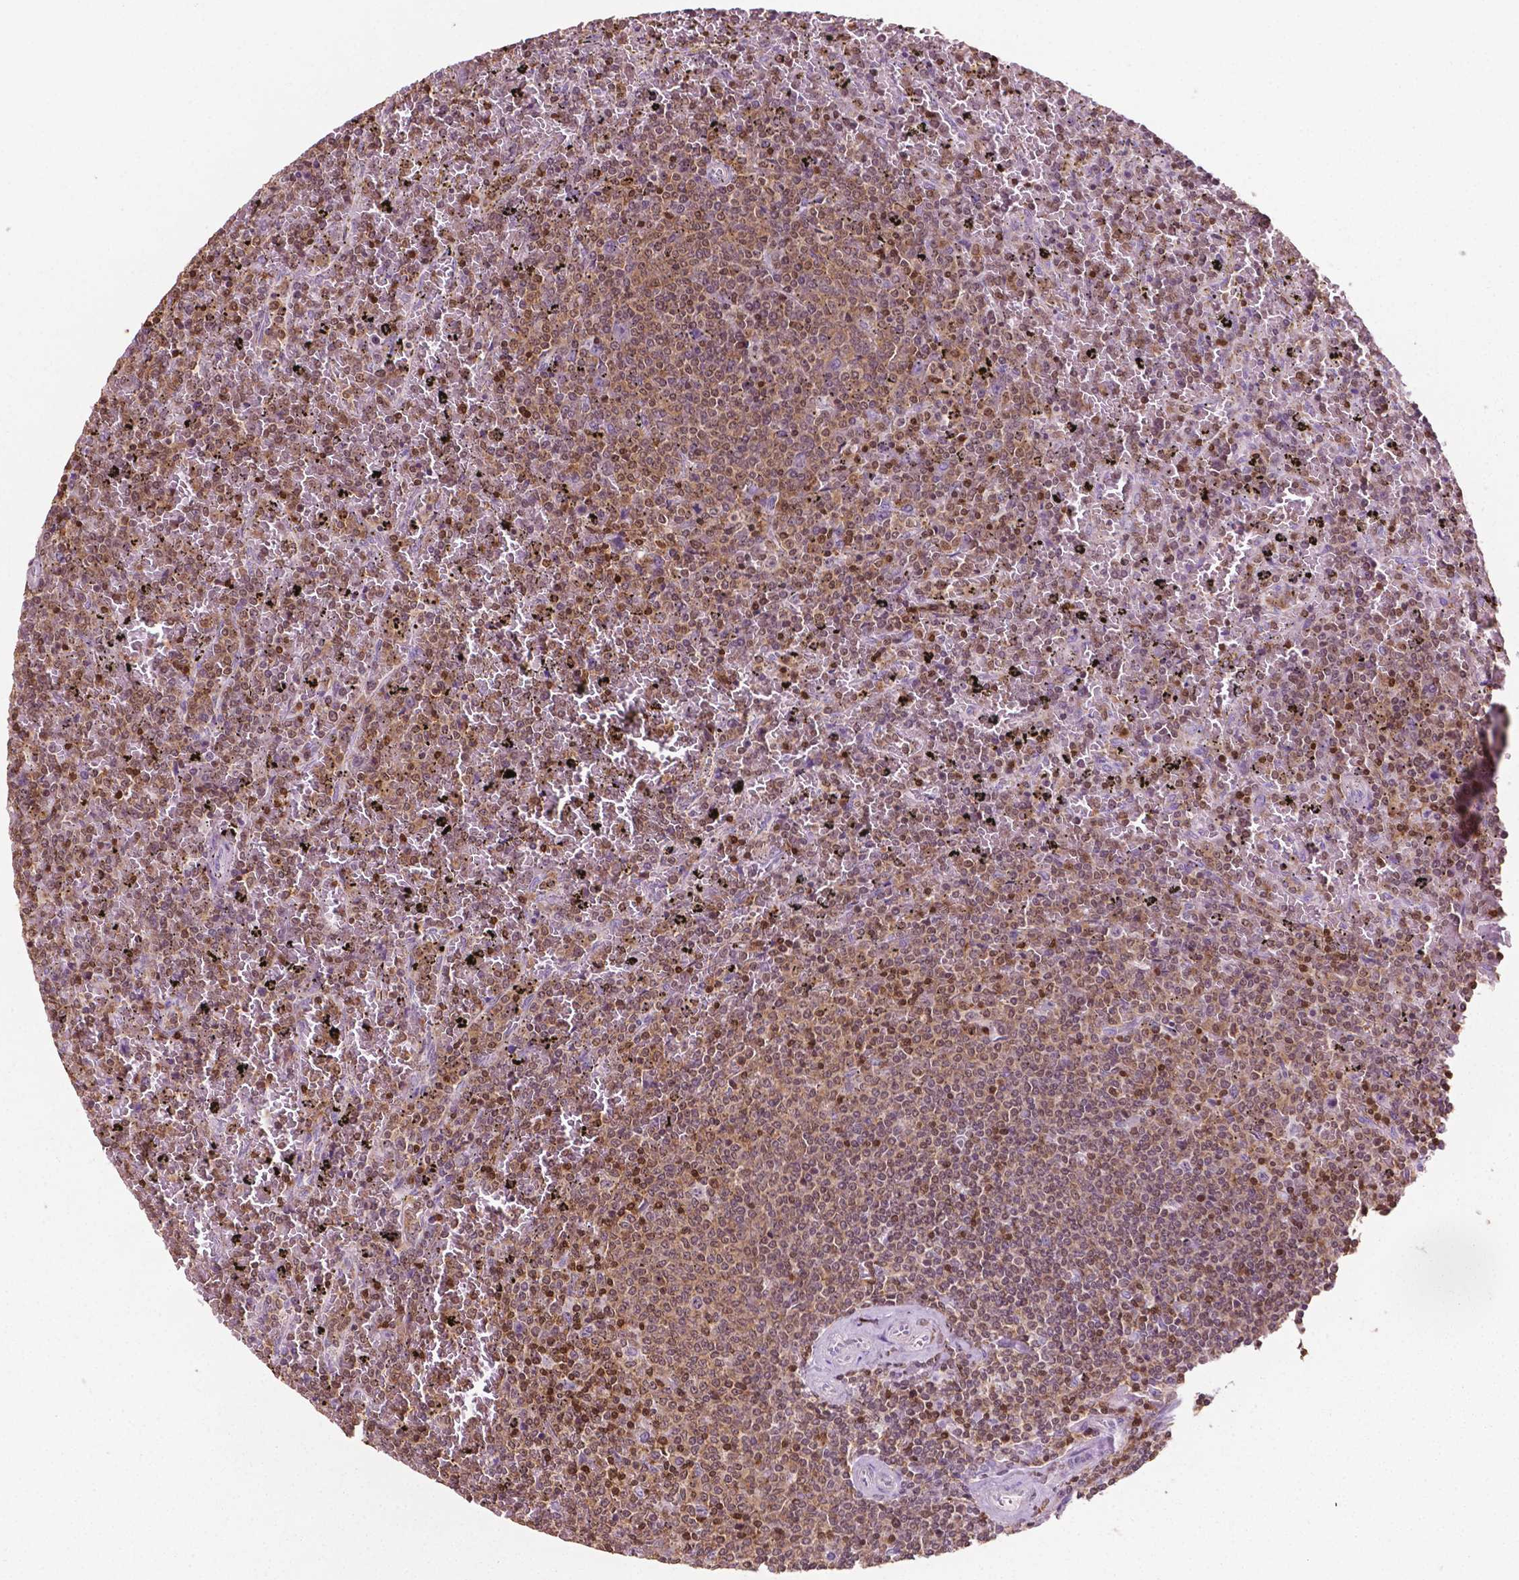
{"staining": {"intensity": "moderate", "quantity": ">75%", "location": "cytoplasmic/membranous,nuclear"}, "tissue": "lymphoma", "cell_type": "Tumor cells", "image_type": "cancer", "snomed": [{"axis": "morphology", "description": "Malignant lymphoma, non-Hodgkin's type, Low grade"}, {"axis": "topography", "description": "Spleen"}], "caption": "A photomicrograph showing moderate cytoplasmic/membranous and nuclear expression in about >75% of tumor cells in lymphoma, as visualized by brown immunohistochemical staining.", "gene": "TBC1D10C", "patient": {"sex": "female", "age": 77}}